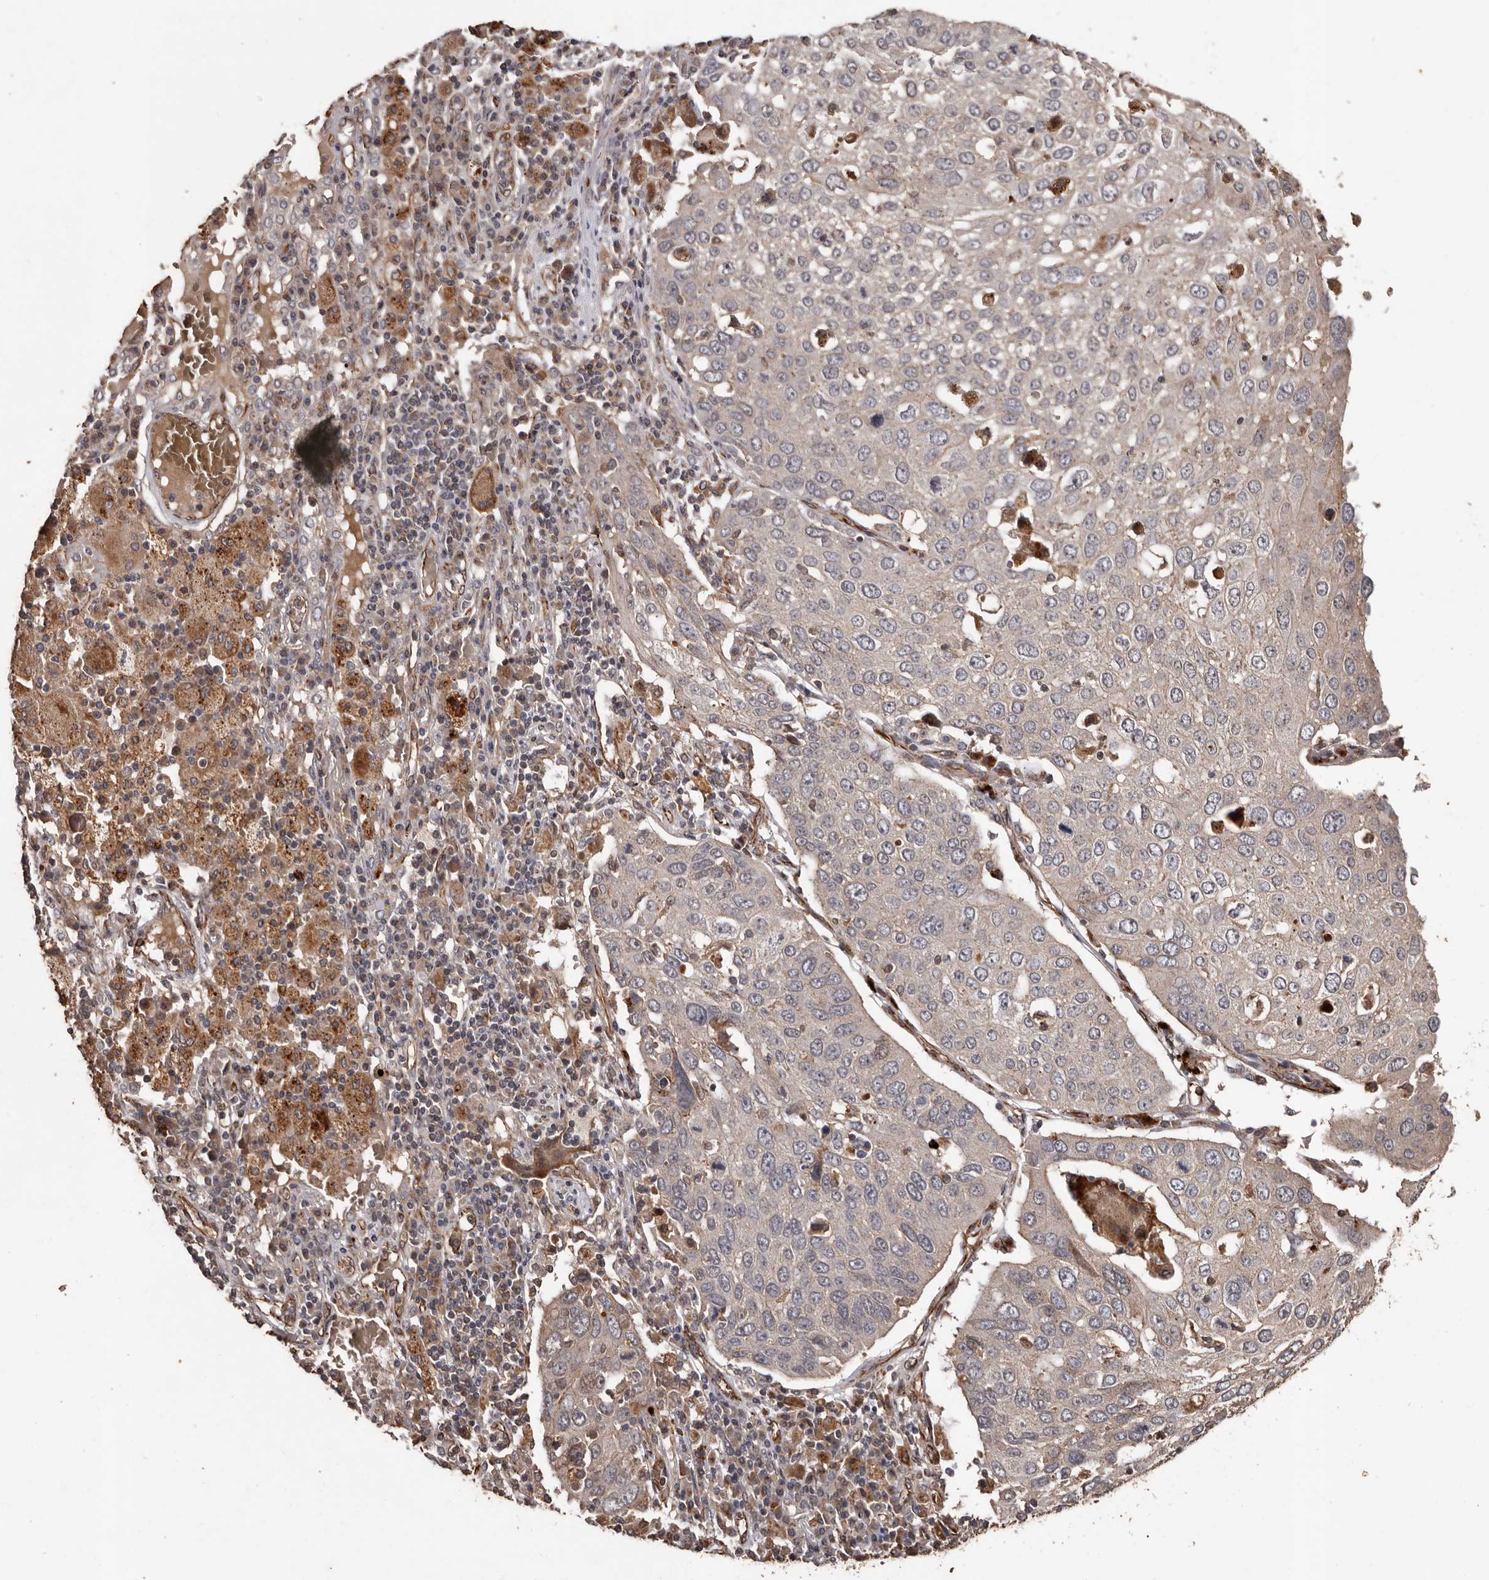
{"staining": {"intensity": "negative", "quantity": "none", "location": "none"}, "tissue": "lung cancer", "cell_type": "Tumor cells", "image_type": "cancer", "snomed": [{"axis": "morphology", "description": "Squamous cell carcinoma, NOS"}, {"axis": "topography", "description": "Lung"}], "caption": "Immunohistochemistry image of neoplastic tissue: human lung squamous cell carcinoma stained with DAB (3,3'-diaminobenzidine) displays no significant protein staining in tumor cells. Brightfield microscopy of IHC stained with DAB (3,3'-diaminobenzidine) (brown) and hematoxylin (blue), captured at high magnification.", "gene": "BRAT1", "patient": {"sex": "male", "age": 65}}